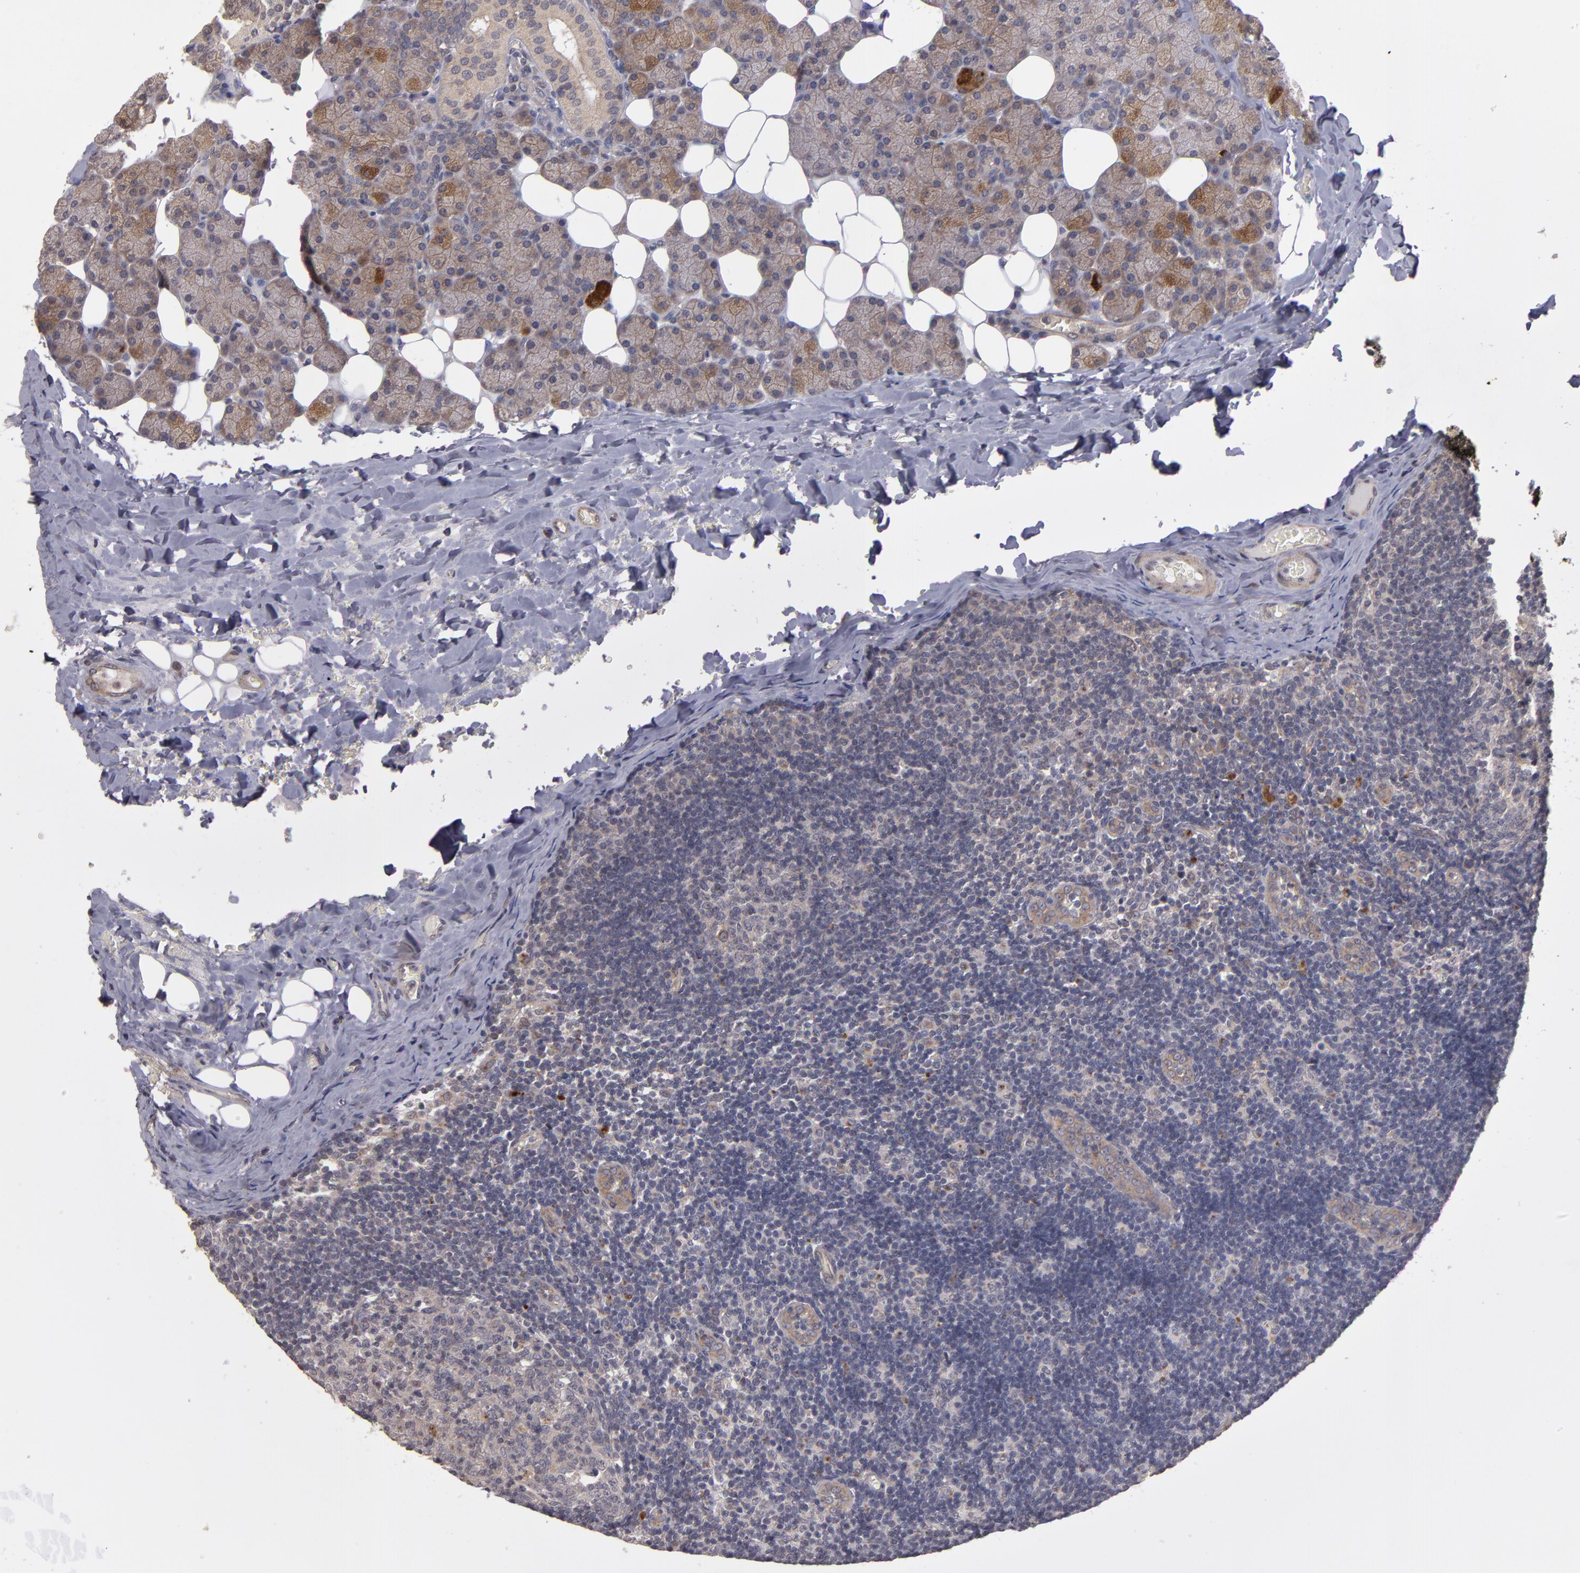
{"staining": {"intensity": "weak", "quantity": "<25%", "location": "cytoplasmic/membranous"}, "tissue": "lymph node", "cell_type": "Germinal center cells", "image_type": "normal", "snomed": [{"axis": "morphology", "description": "Normal tissue, NOS"}, {"axis": "topography", "description": "Lymph node"}, {"axis": "topography", "description": "Salivary gland"}], "caption": "An IHC image of unremarkable lymph node is shown. There is no staining in germinal center cells of lymph node.", "gene": "CTSO", "patient": {"sex": "male", "age": 8}}